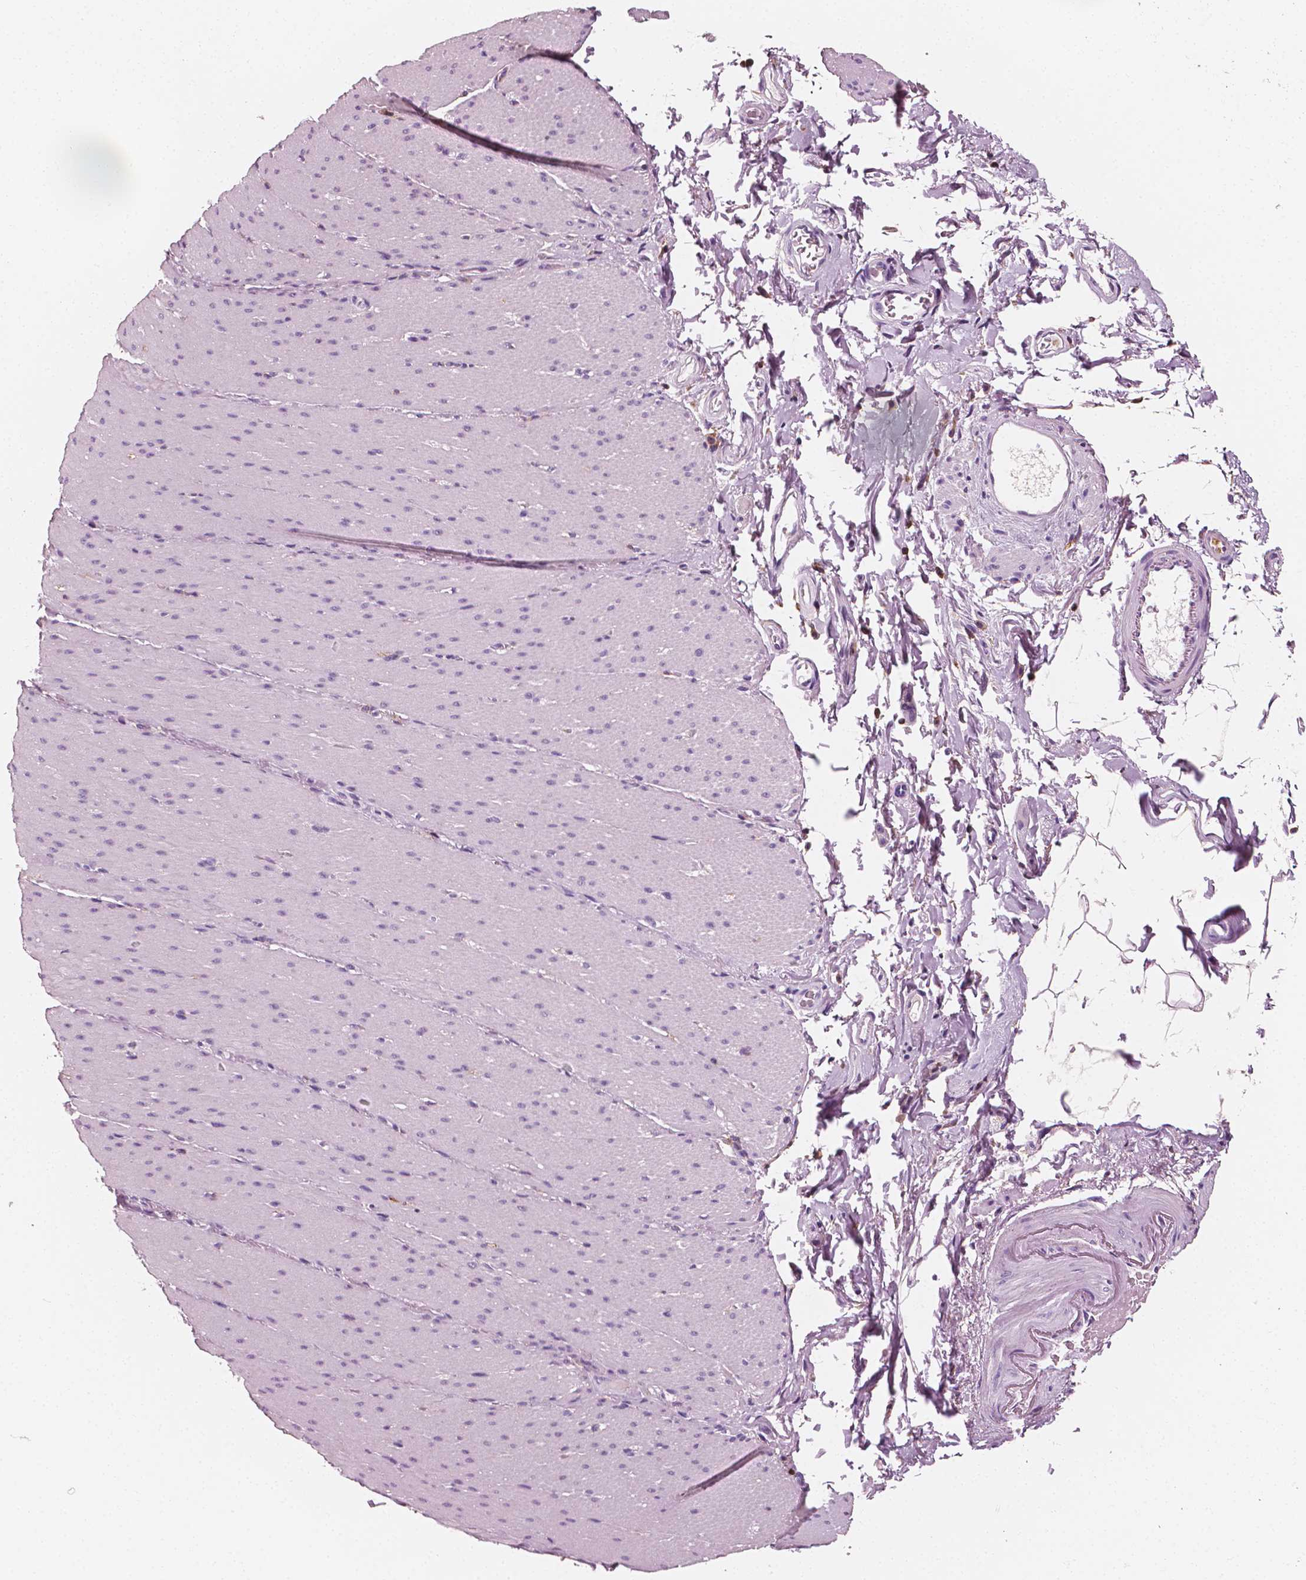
{"staining": {"intensity": "negative", "quantity": "none", "location": "none"}, "tissue": "smooth muscle", "cell_type": "Smooth muscle cells", "image_type": "normal", "snomed": [{"axis": "morphology", "description": "Normal tissue, NOS"}, {"axis": "topography", "description": "Smooth muscle"}, {"axis": "topography", "description": "Colon"}], "caption": "Immunohistochemistry (IHC) photomicrograph of benign smooth muscle stained for a protein (brown), which demonstrates no positivity in smooth muscle cells.", "gene": "PTPRC", "patient": {"sex": "male", "age": 73}}